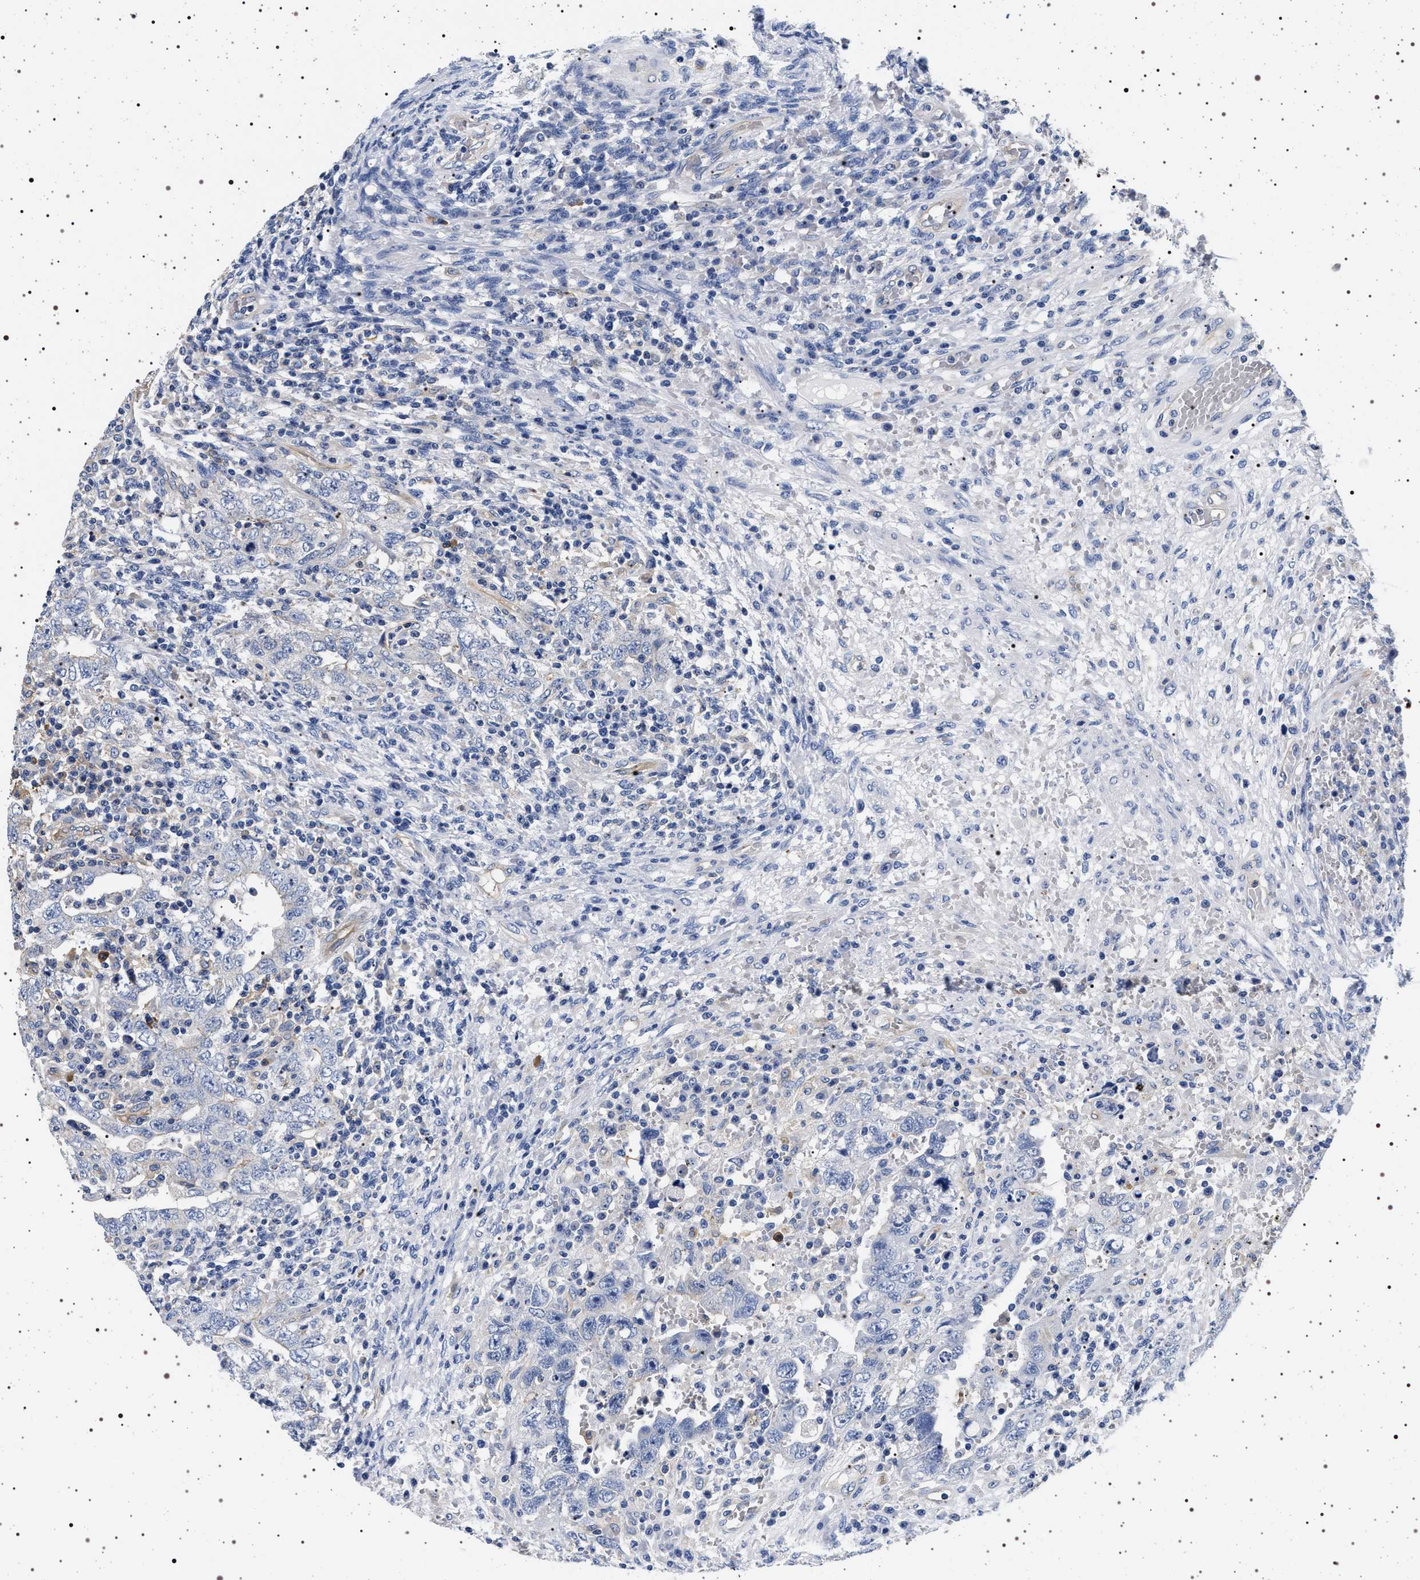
{"staining": {"intensity": "negative", "quantity": "none", "location": "none"}, "tissue": "testis cancer", "cell_type": "Tumor cells", "image_type": "cancer", "snomed": [{"axis": "morphology", "description": "Carcinoma, Embryonal, NOS"}, {"axis": "topography", "description": "Testis"}], "caption": "Embryonal carcinoma (testis) stained for a protein using IHC reveals no expression tumor cells.", "gene": "HSD17B1", "patient": {"sex": "male", "age": 26}}